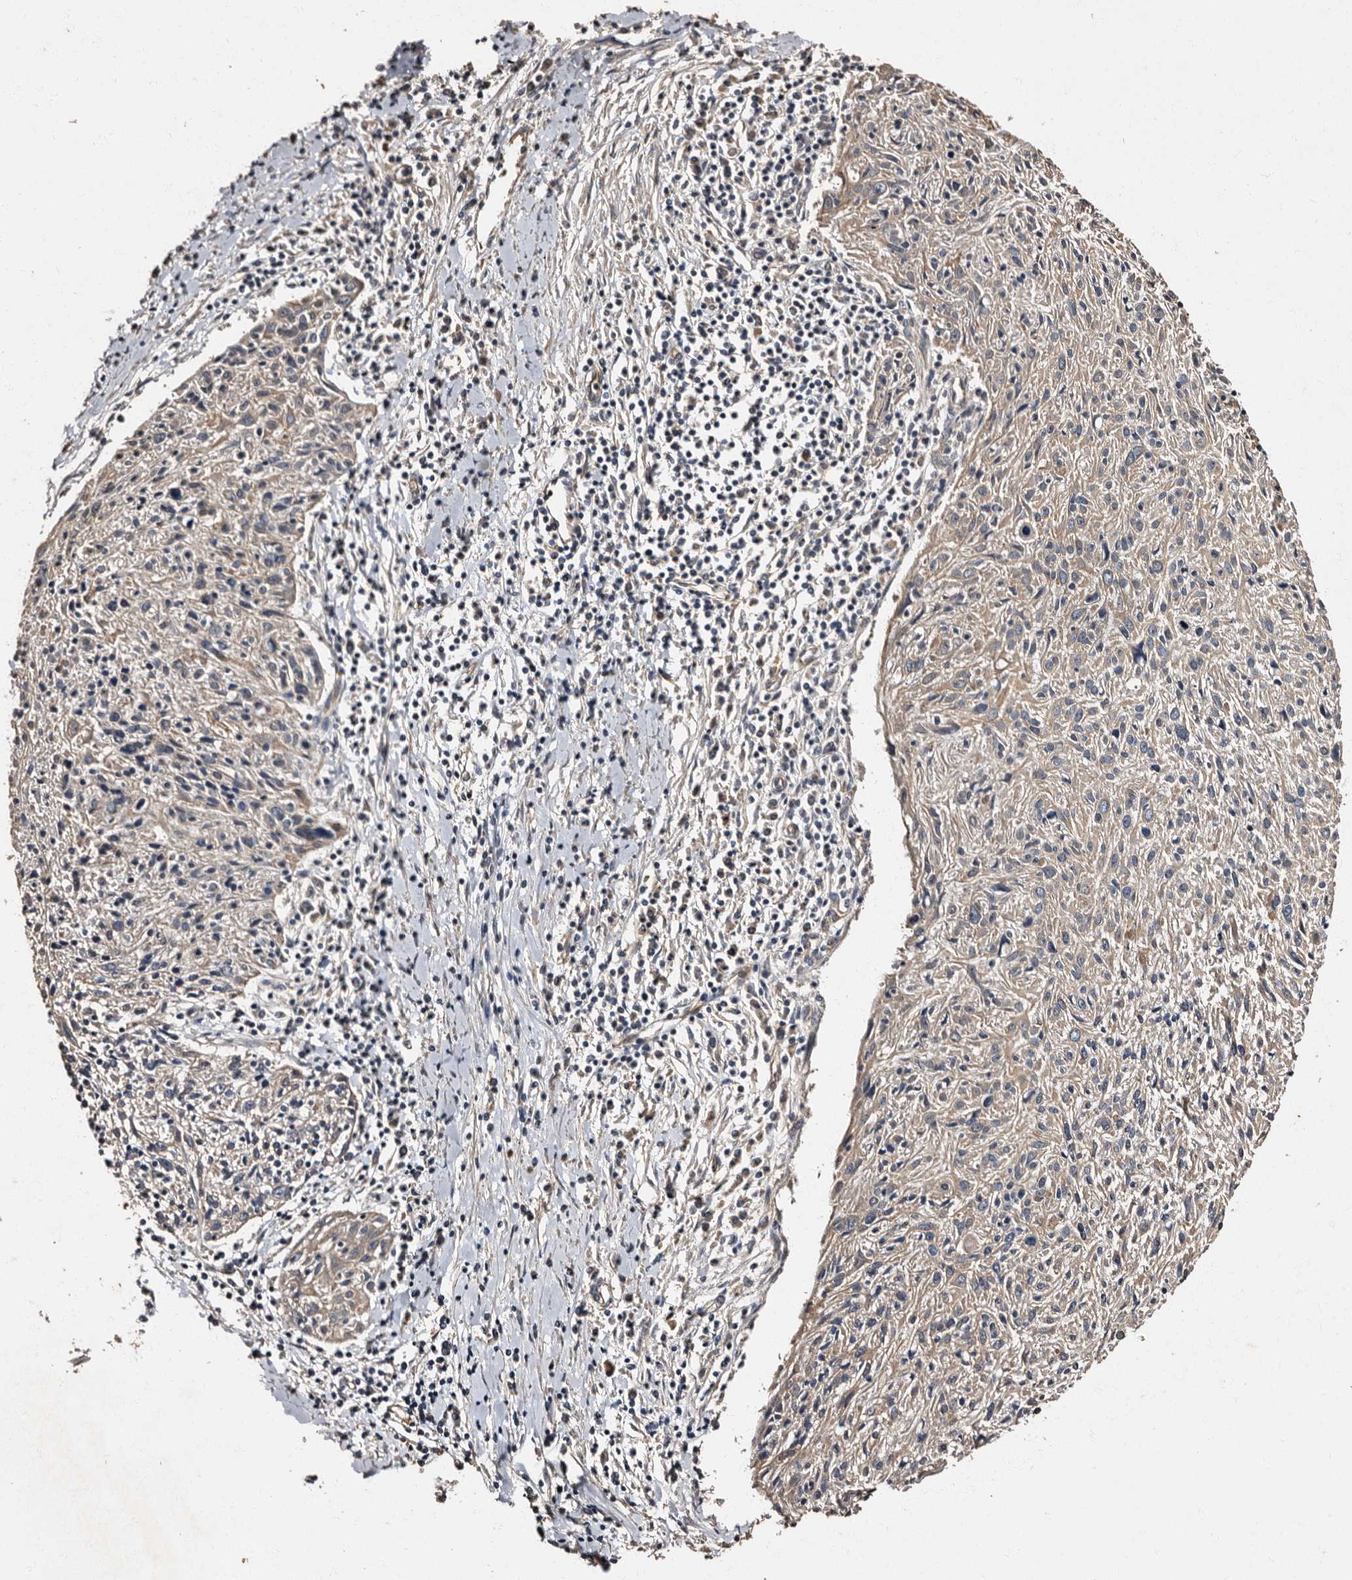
{"staining": {"intensity": "weak", "quantity": "<25%", "location": "cytoplasmic/membranous"}, "tissue": "cervical cancer", "cell_type": "Tumor cells", "image_type": "cancer", "snomed": [{"axis": "morphology", "description": "Squamous cell carcinoma, NOS"}, {"axis": "topography", "description": "Cervix"}], "caption": "Tumor cells are negative for brown protein staining in cervical cancer (squamous cell carcinoma).", "gene": "ADCK5", "patient": {"sex": "female", "age": 51}}